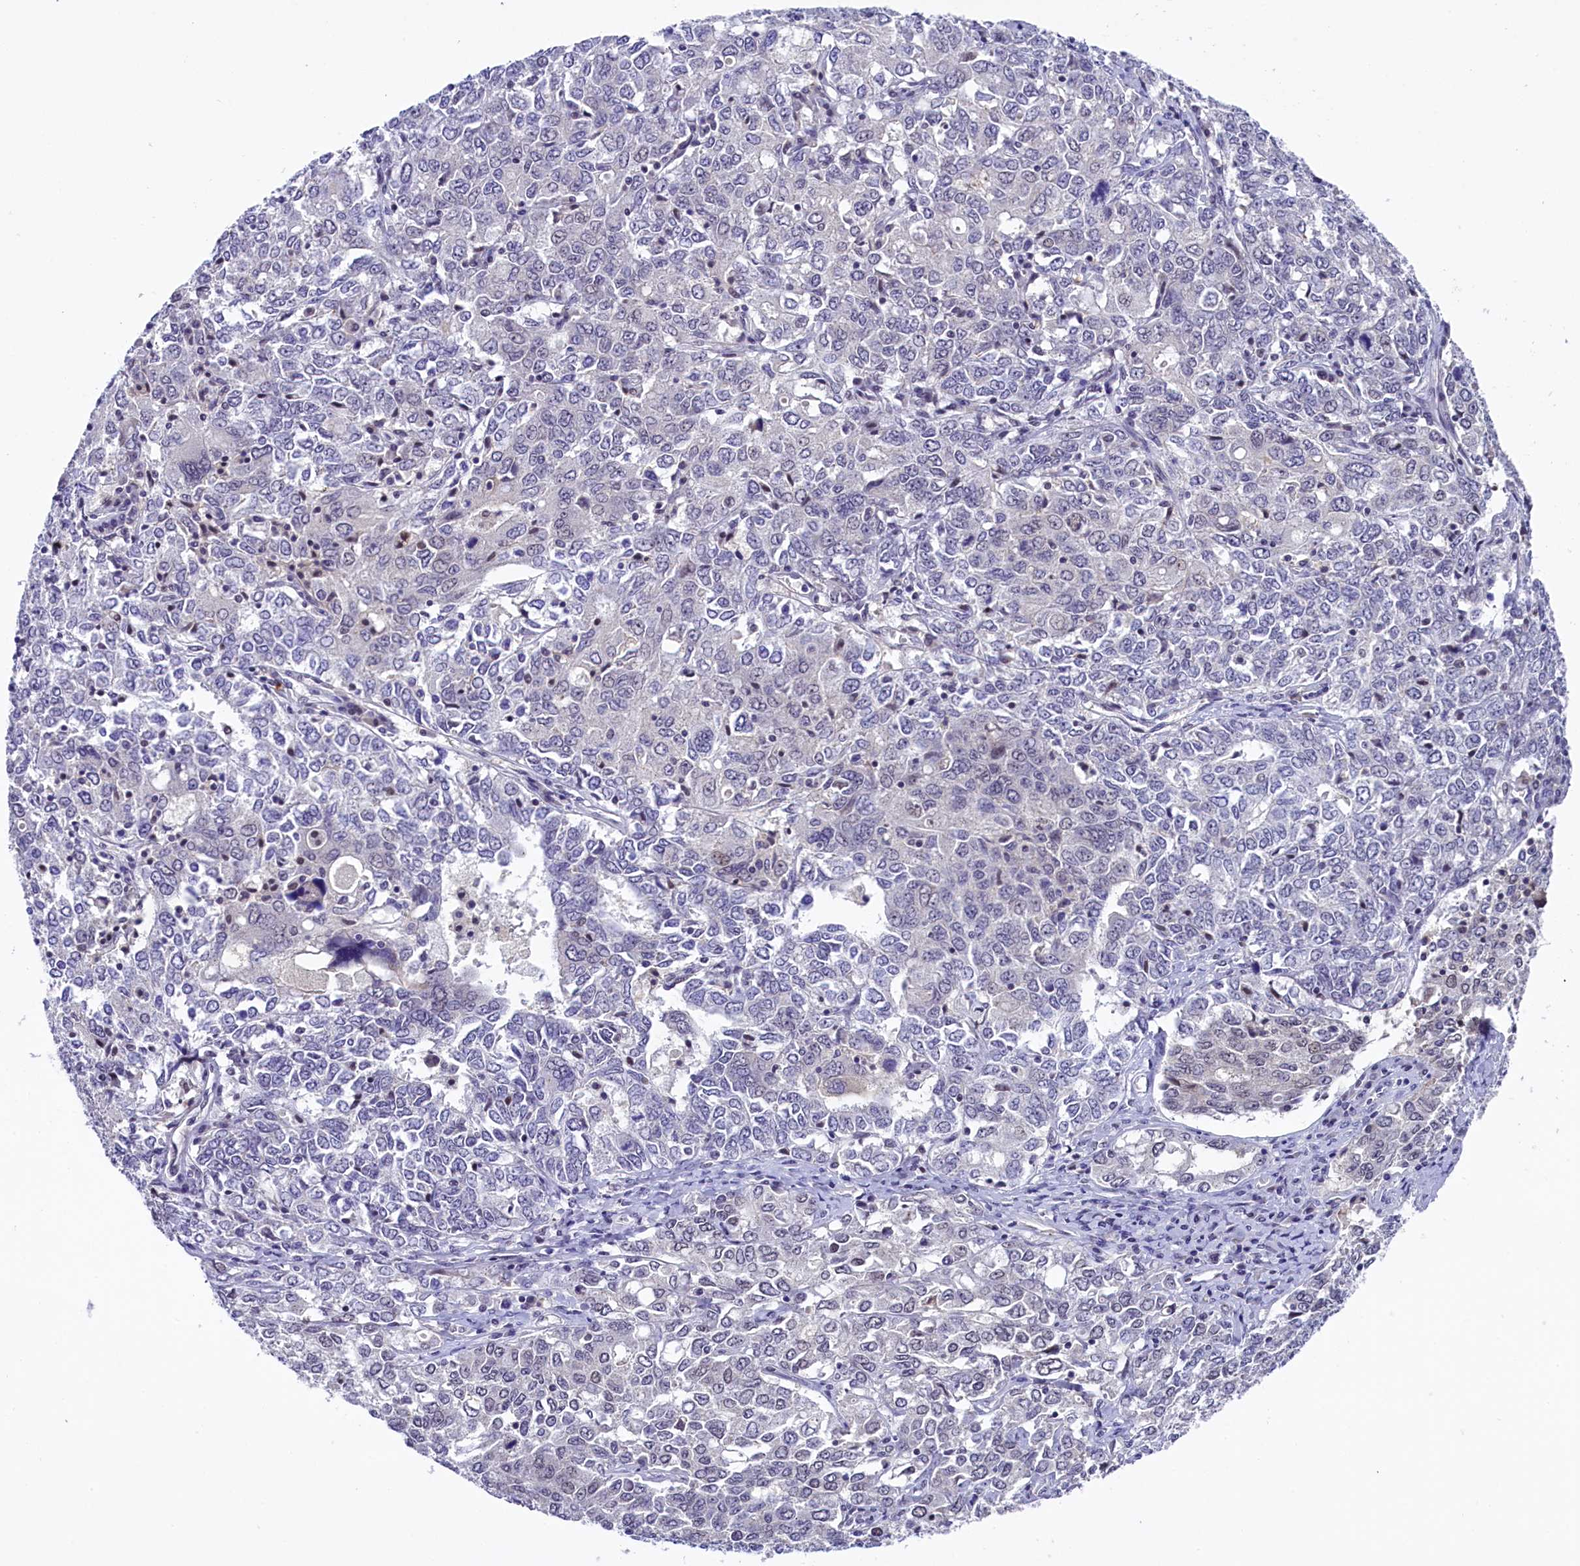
{"staining": {"intensity": "negative", "quantity": "none", "location": "none"}, "tissue": "ovarian cancer", "cell_type": "Tumor cells", "image_type": "cancer", "snomed": [{"axis": "morphology", "description": "Carcinoma, endometroid"}, {"axis": "topography", "description": "Ovary"}], "caption": "Immunohistochemical staining of human endometroid carcinoma (ovarian) shows no significant staining in tumor cells.", "gene": "IQCN", "patient": {"sex": "female", "age": 62}}